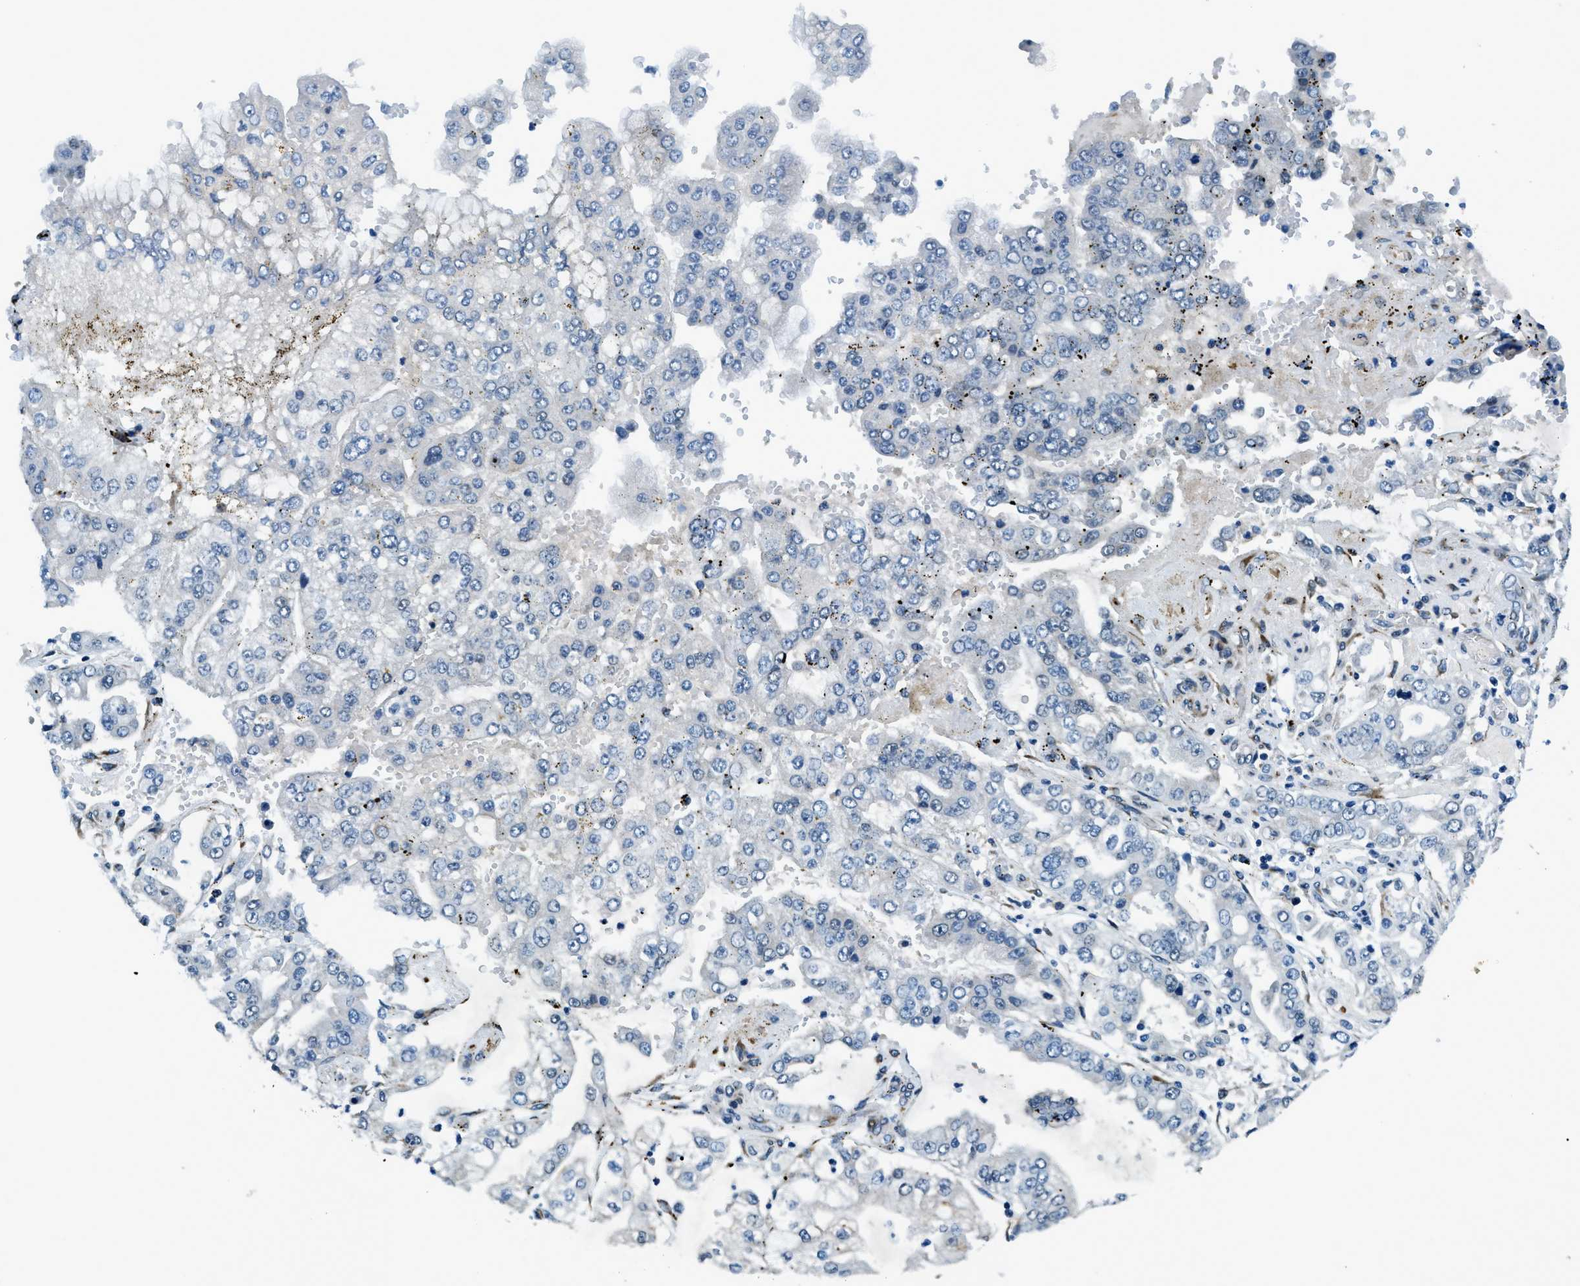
{"staining": {"intensity": "negative", "quantity": "none", "location": "none"}, "tissue": "stomach cancer", "cell_type": "Tumor cells", "image_type": "cancer", "snomed": [{"axis": "morphology", "description": "Adenocarcinoma, NOS"}, {"axis": "topography", "description": "Stomach"}], "caption": "Tumor cells are negative for brown protein staining in stomach adenocarcinoma. (Immunohistochemistry (ihc), brightfield microscopy, high magnification).", "gene": "GINM1", "patient": {"sex": "male", "age": 76}}